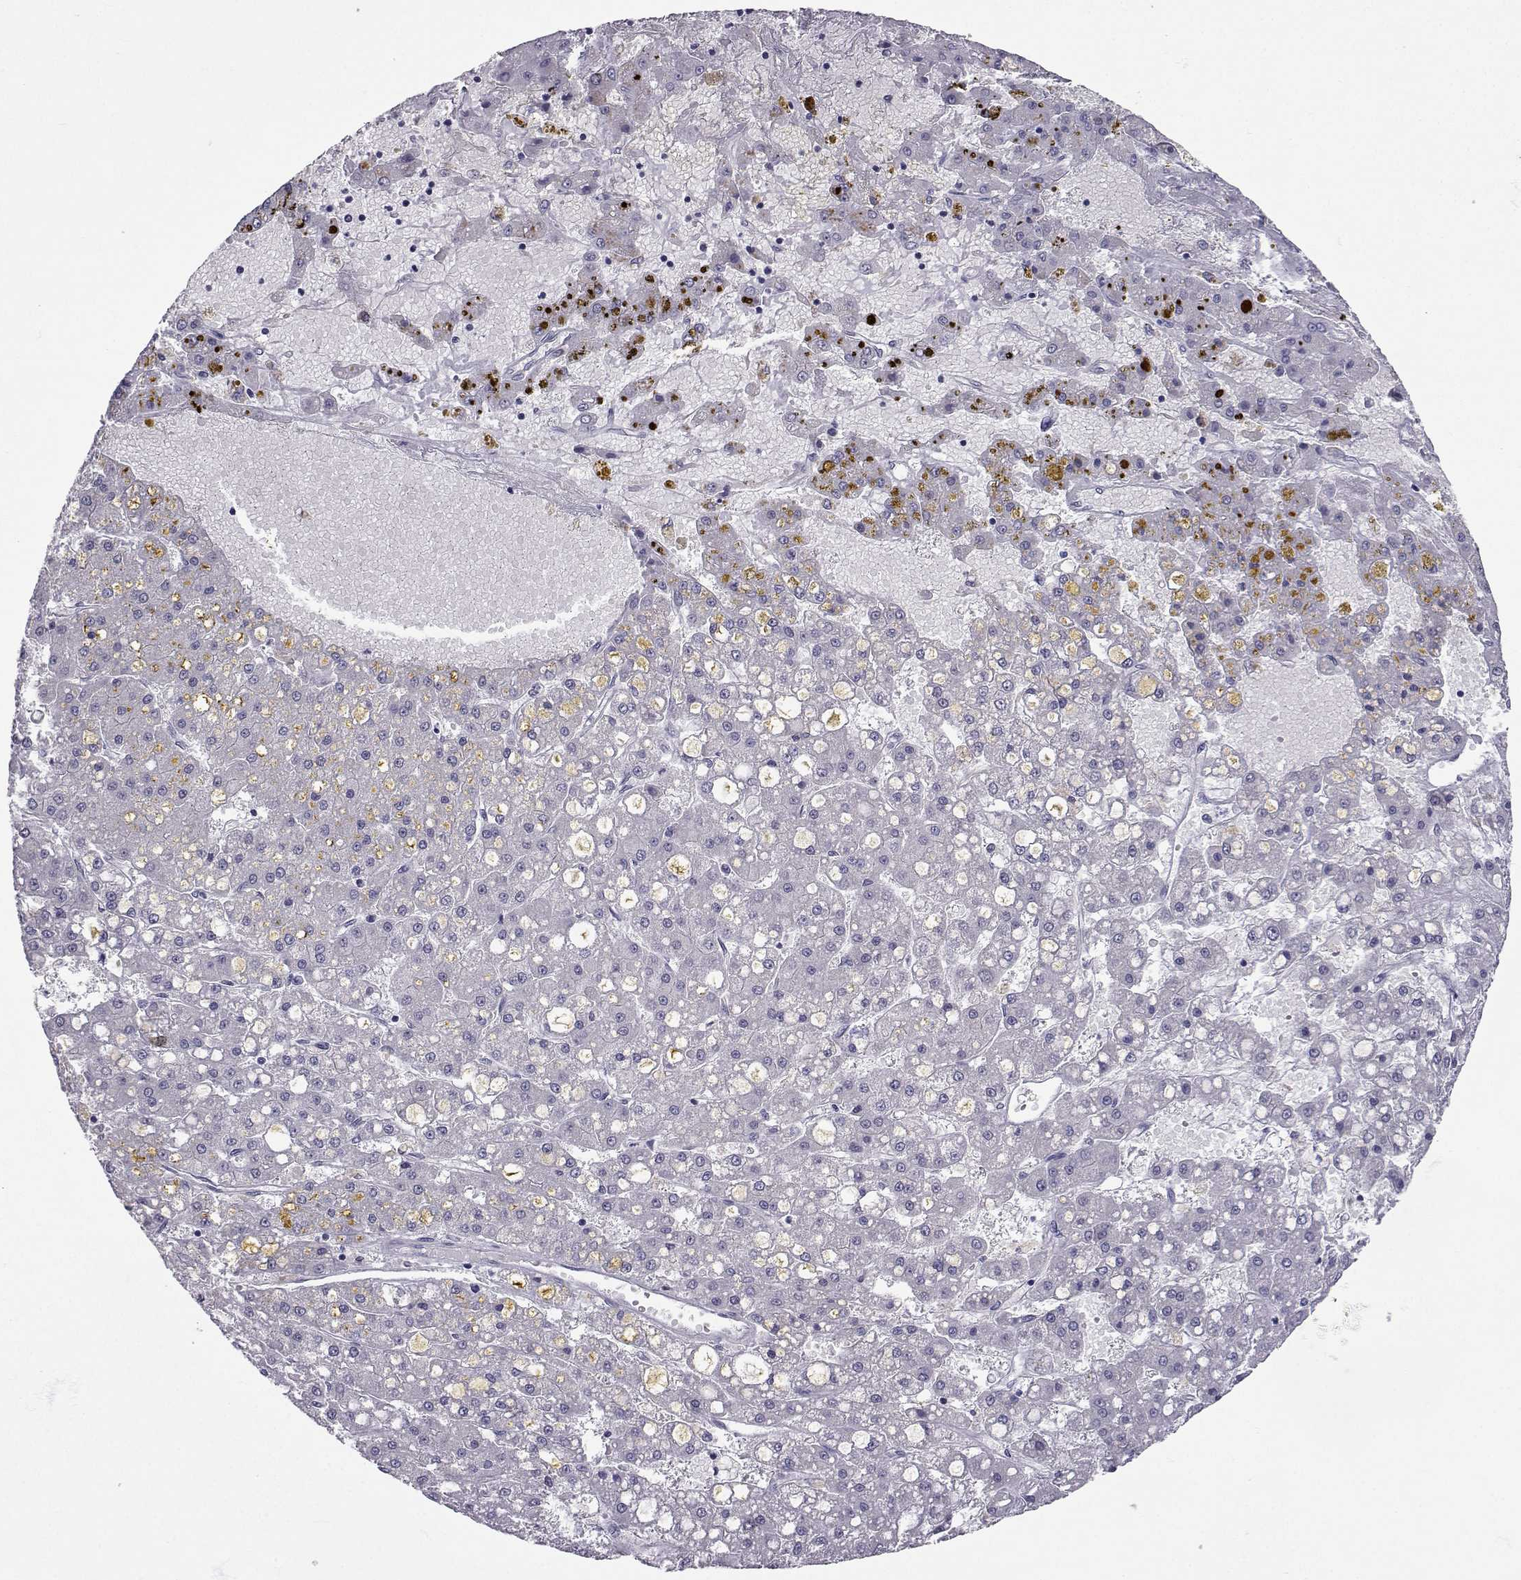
{"staining": {"intensity": "negative", "quantity": "none", "location": "none"}, "tissue": "liver cancer", "cell_type": "Tumor cells", "image_type": "cancer", "snomed": [{"axis": "morphology", "description": "Carcinoma, Hepatocellular, NOS"}, {"axis": "topography", "description": "Liver"}], "caption": "Liver cancer (hepatocellular carcinoma) stained for a protein using immunohistochemistry (IHC) exhibits no positivity tumor cells.", "gene": "SLC6A3", "patient": {"sex": "male", "age": 67}}